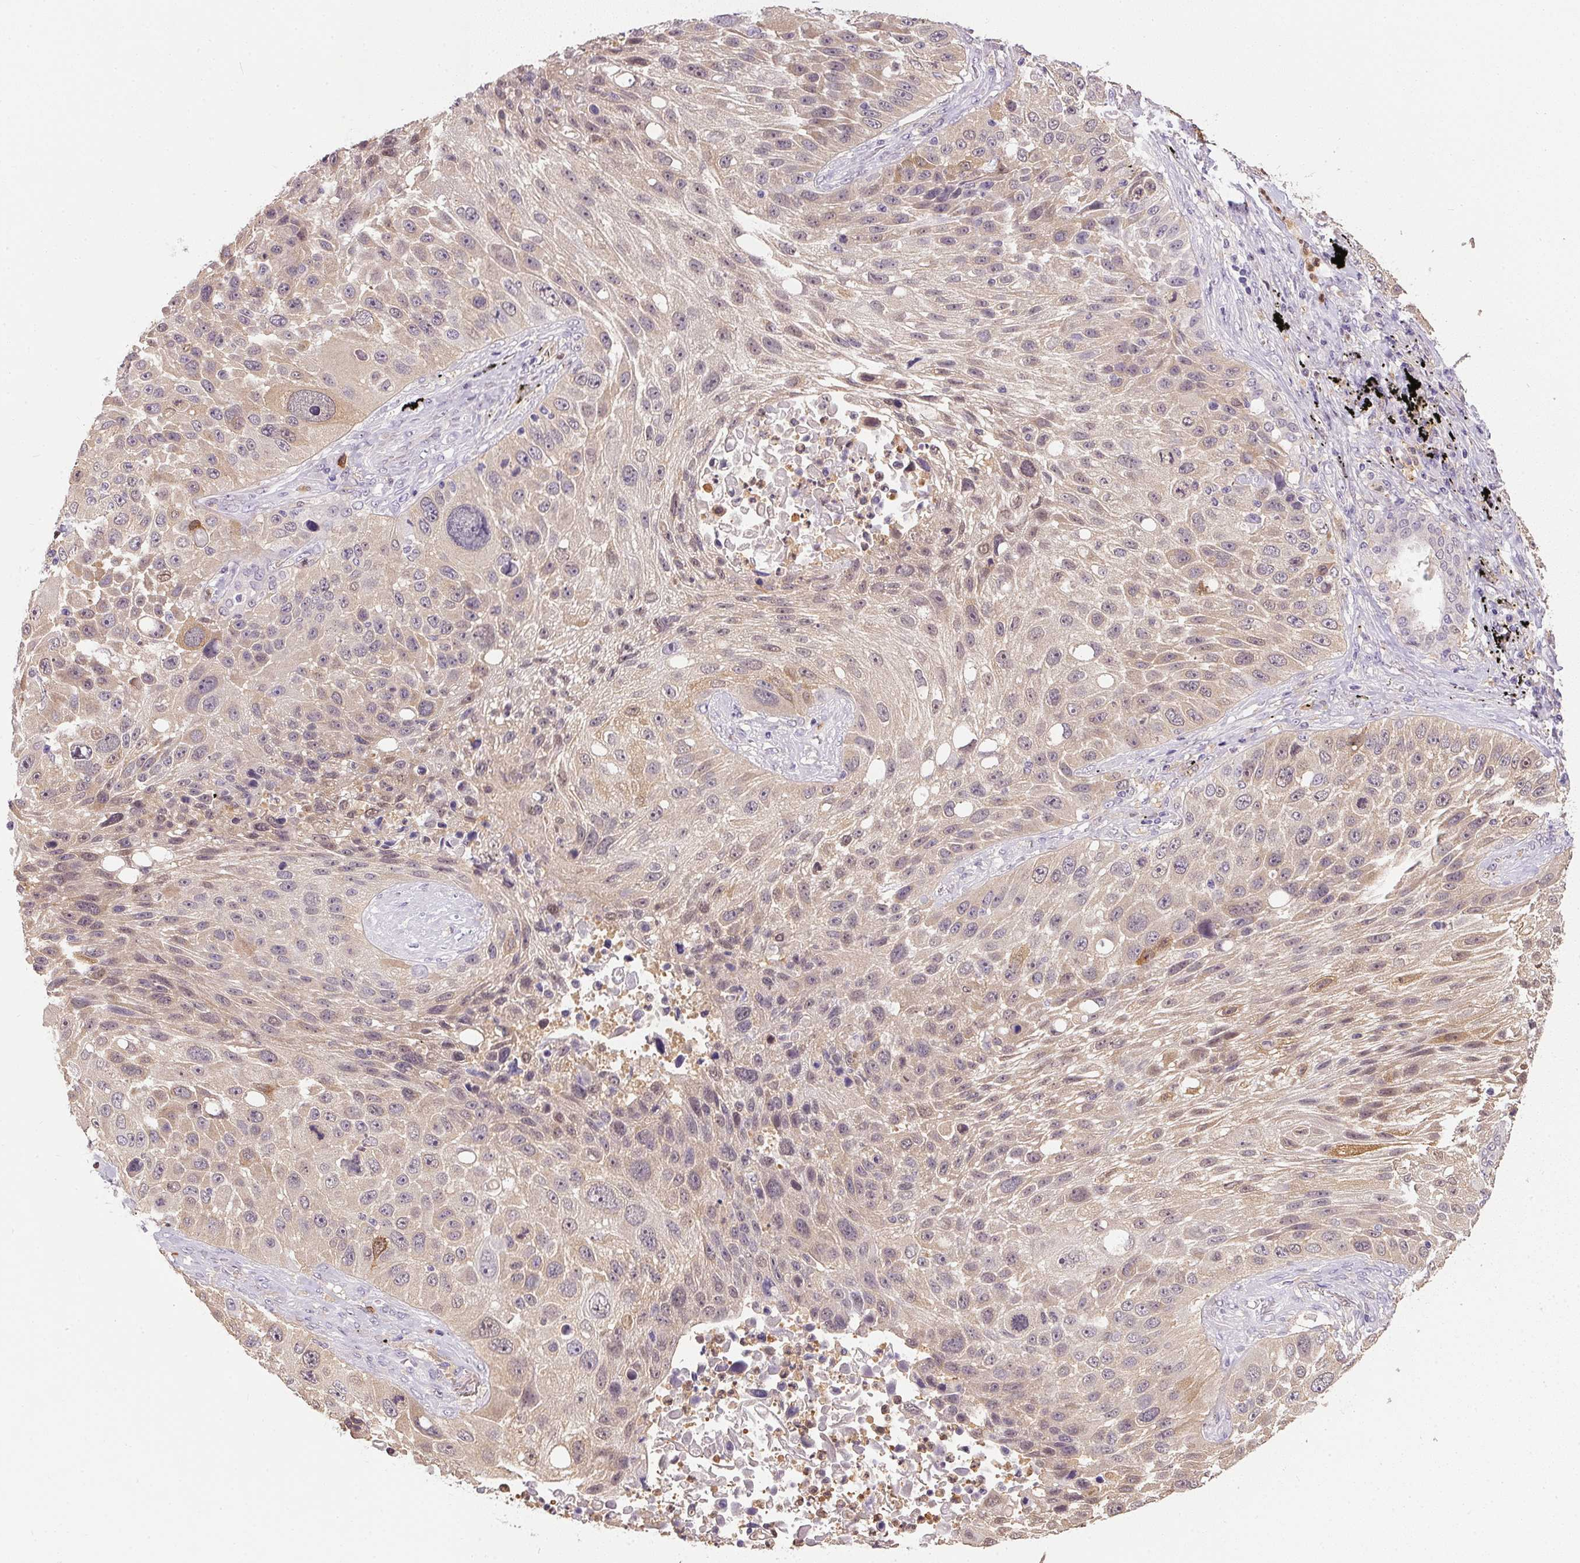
{"staining": {"intensity": "weak", "quantity": ">75%", "location": "cytoplasmic/membranous"}, "tissue": "lung cancer", "cell_type": "Tumor cells", "image_type": "cancer", "snomed": [{"axis": "morphology", "description": "Normal morphology"}, {"axis": "morphology", "description": "Squamous cell carcinoma, NOS"}, {"axis": "topography", "description": "Lymph node"}, {"axis": "topography", "description": "Lung"}], "caption": "Immunohistochemical staining of human lung cancer displays weak cytoplasmic/membranous protein expression in approximately >75% of tumor cells.", "gene": "DNAJC5G", "patient": {"sex": "male", "age": 67}}